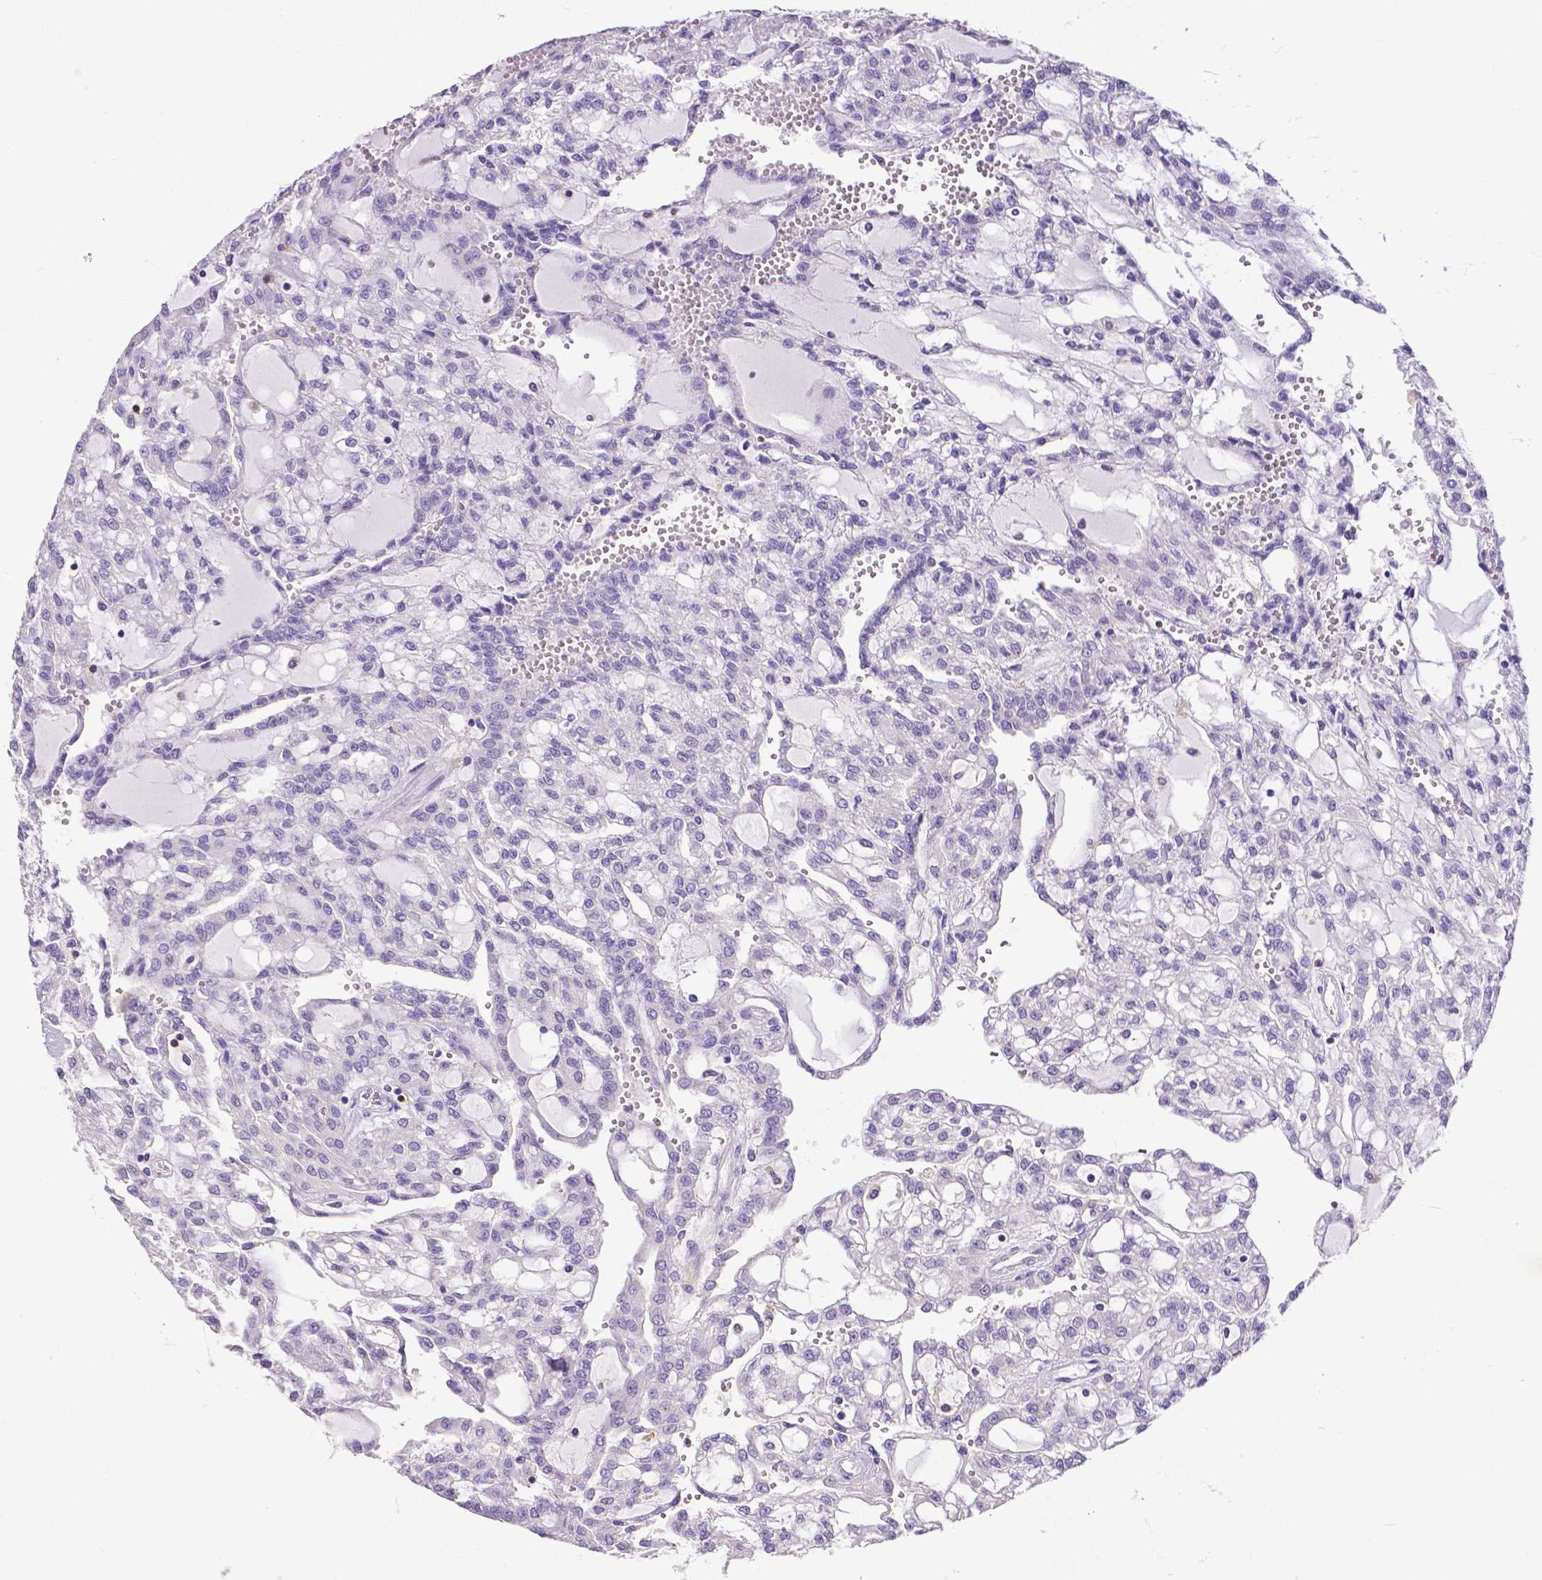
{"staining": {"intensity": "negative", "quantity": "none", "location": "none"}, "tissue": "renal cancer", "cell_type": "Tumor cells", "image_type": "cancer", "snomed": [{"axis": "morphology", "description": "Adenocarcinoma, NOS"}, {"axis": "topography", "description": "Kidney"}], "caption": "IHC of human renal cancer demonstrates no expression in tumor cells. (DAB immunohistochemistry (IHC) visualized using brightfield microscopy, high magnification).", "gene": "CD4", "patient": {"sex": "male", "age": 63}}